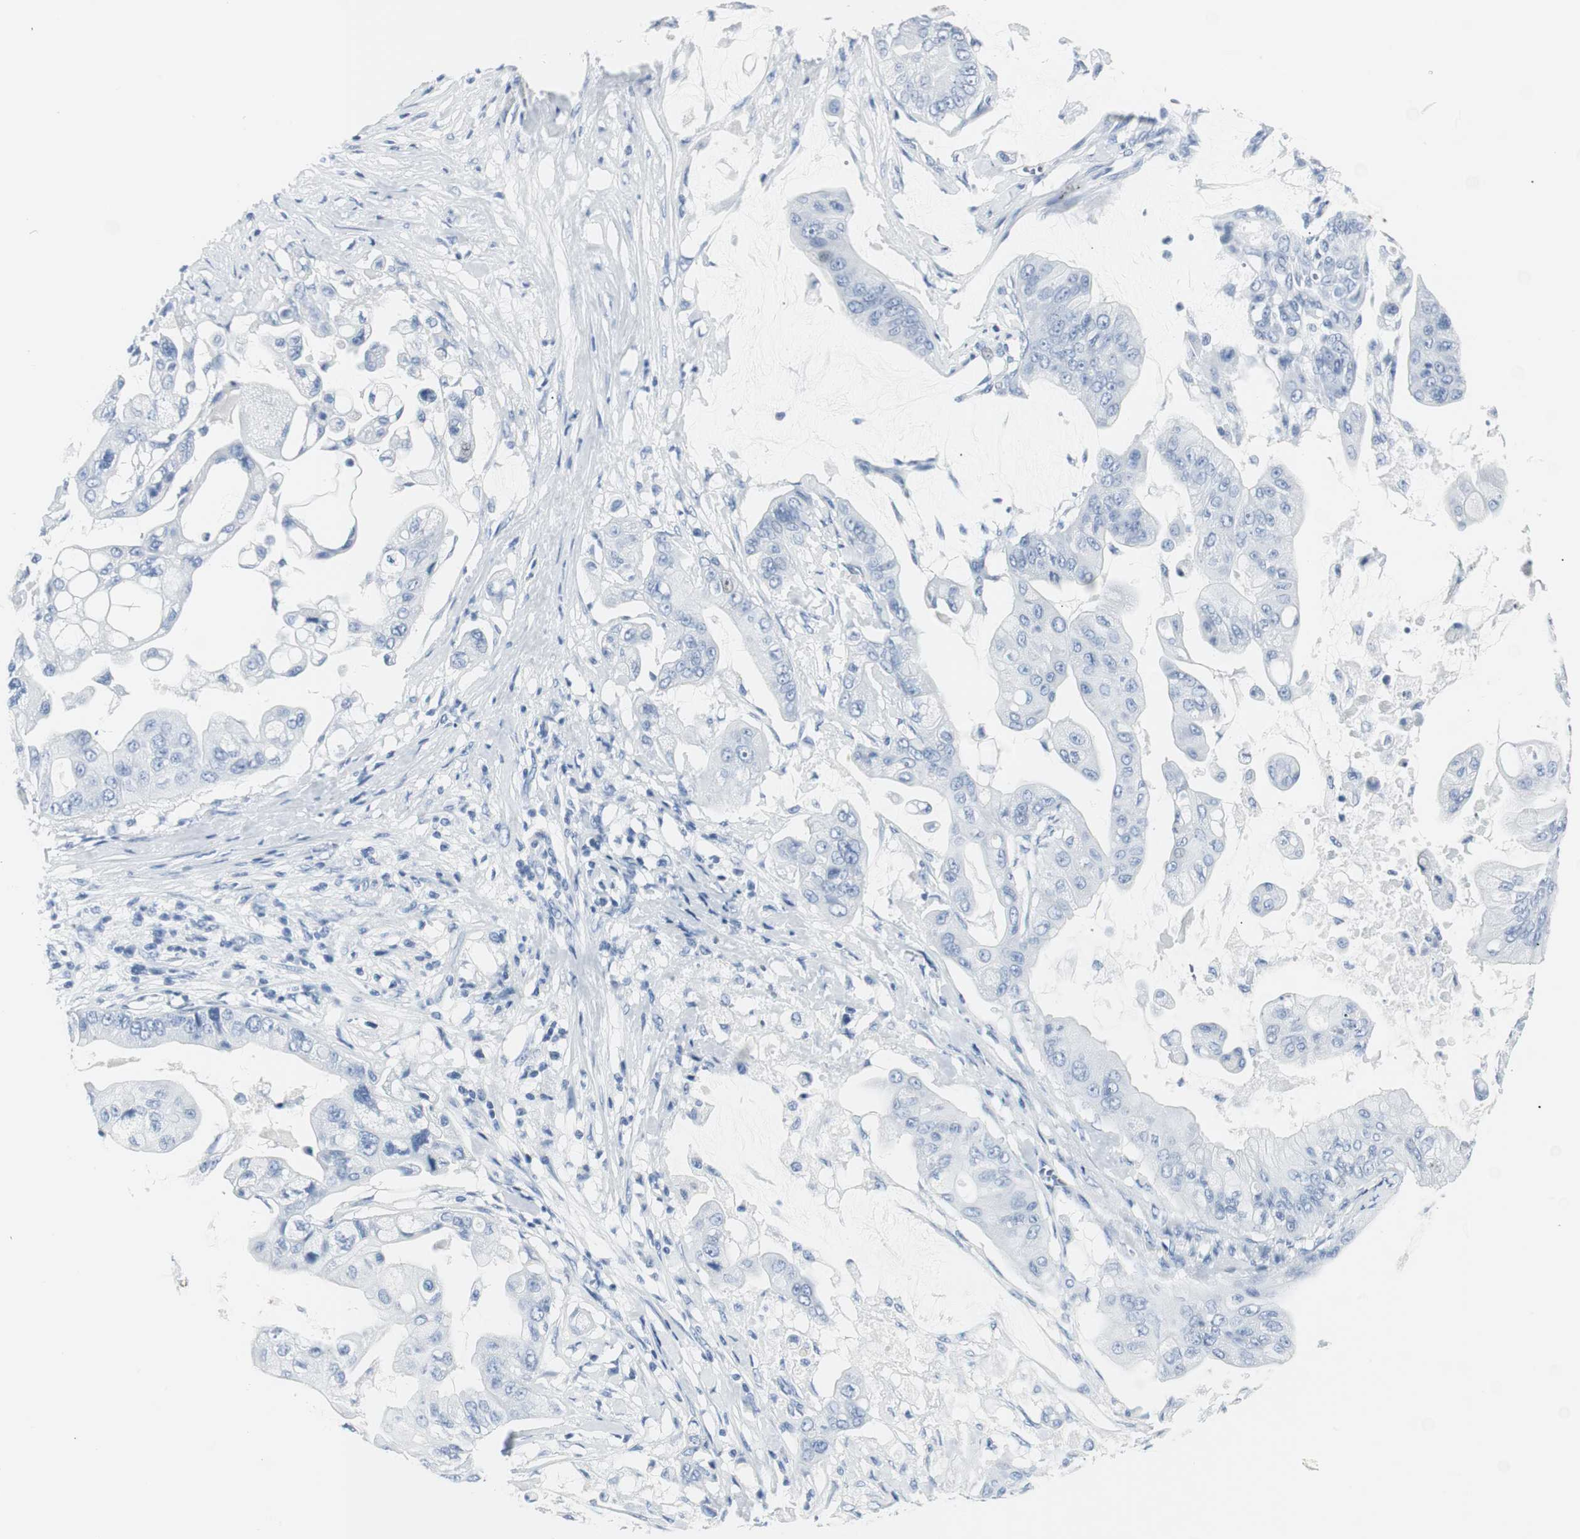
{"staining": {"intensity": "negative", "quantity": "none", "location": "none"}, "tissue": "pancreatic cancer", "cell_type": "Tumor cells", "image_type": "cancer", "snomed": [{"axis": "morphology", "description": "Adenocarcinoma, NOS"}, {"axis": "topography", "description": "Pancreas"}], "caption": "Pancreatic cancer was stained to show a protein in brown. There is no significant staining in tumor cells.", "gene": "GAP43", "patient": {"sex": "female", "age": 75}}